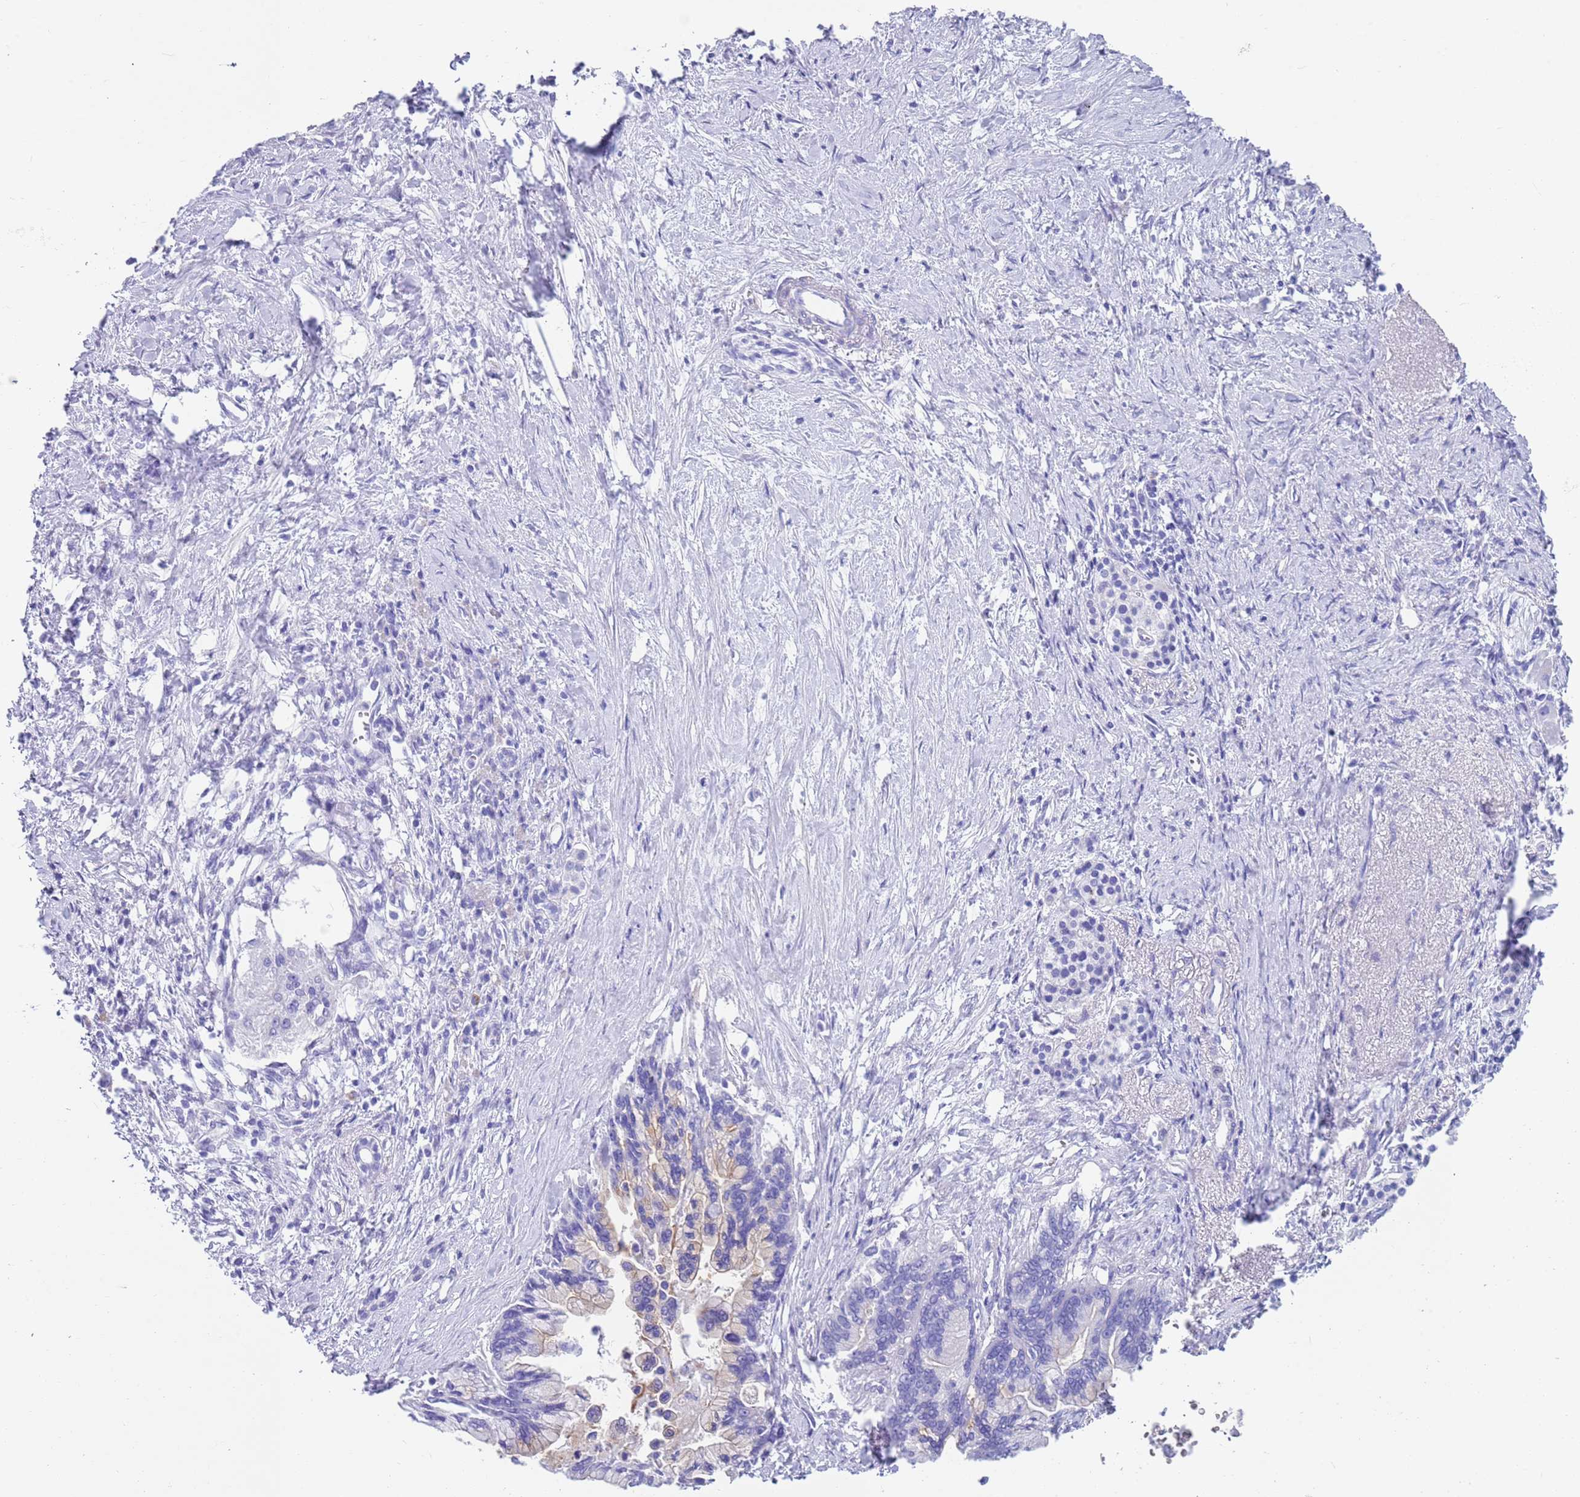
{"staining": {"intensity": "weak", "quantity": "<25%", "location": "cytoplasmic/membranous"}, "tissue": "pancreatic cancer", "cell_type": "Tumor cells", "image_type": "cancer", "snomed": [{"axis": "morphology", "description": "Adenocarcinoma, NOS"}, {"axis": "topography", "description": "Pancreas"}], "caption": "High power microscopy micrograph of an immunohistochemistry micrograph of pancreatic adenocarcinoma, revealing no significant expression in tumor cells.", "gene": "CPXM2", "patient": {"sex": "female", "age": 83}}